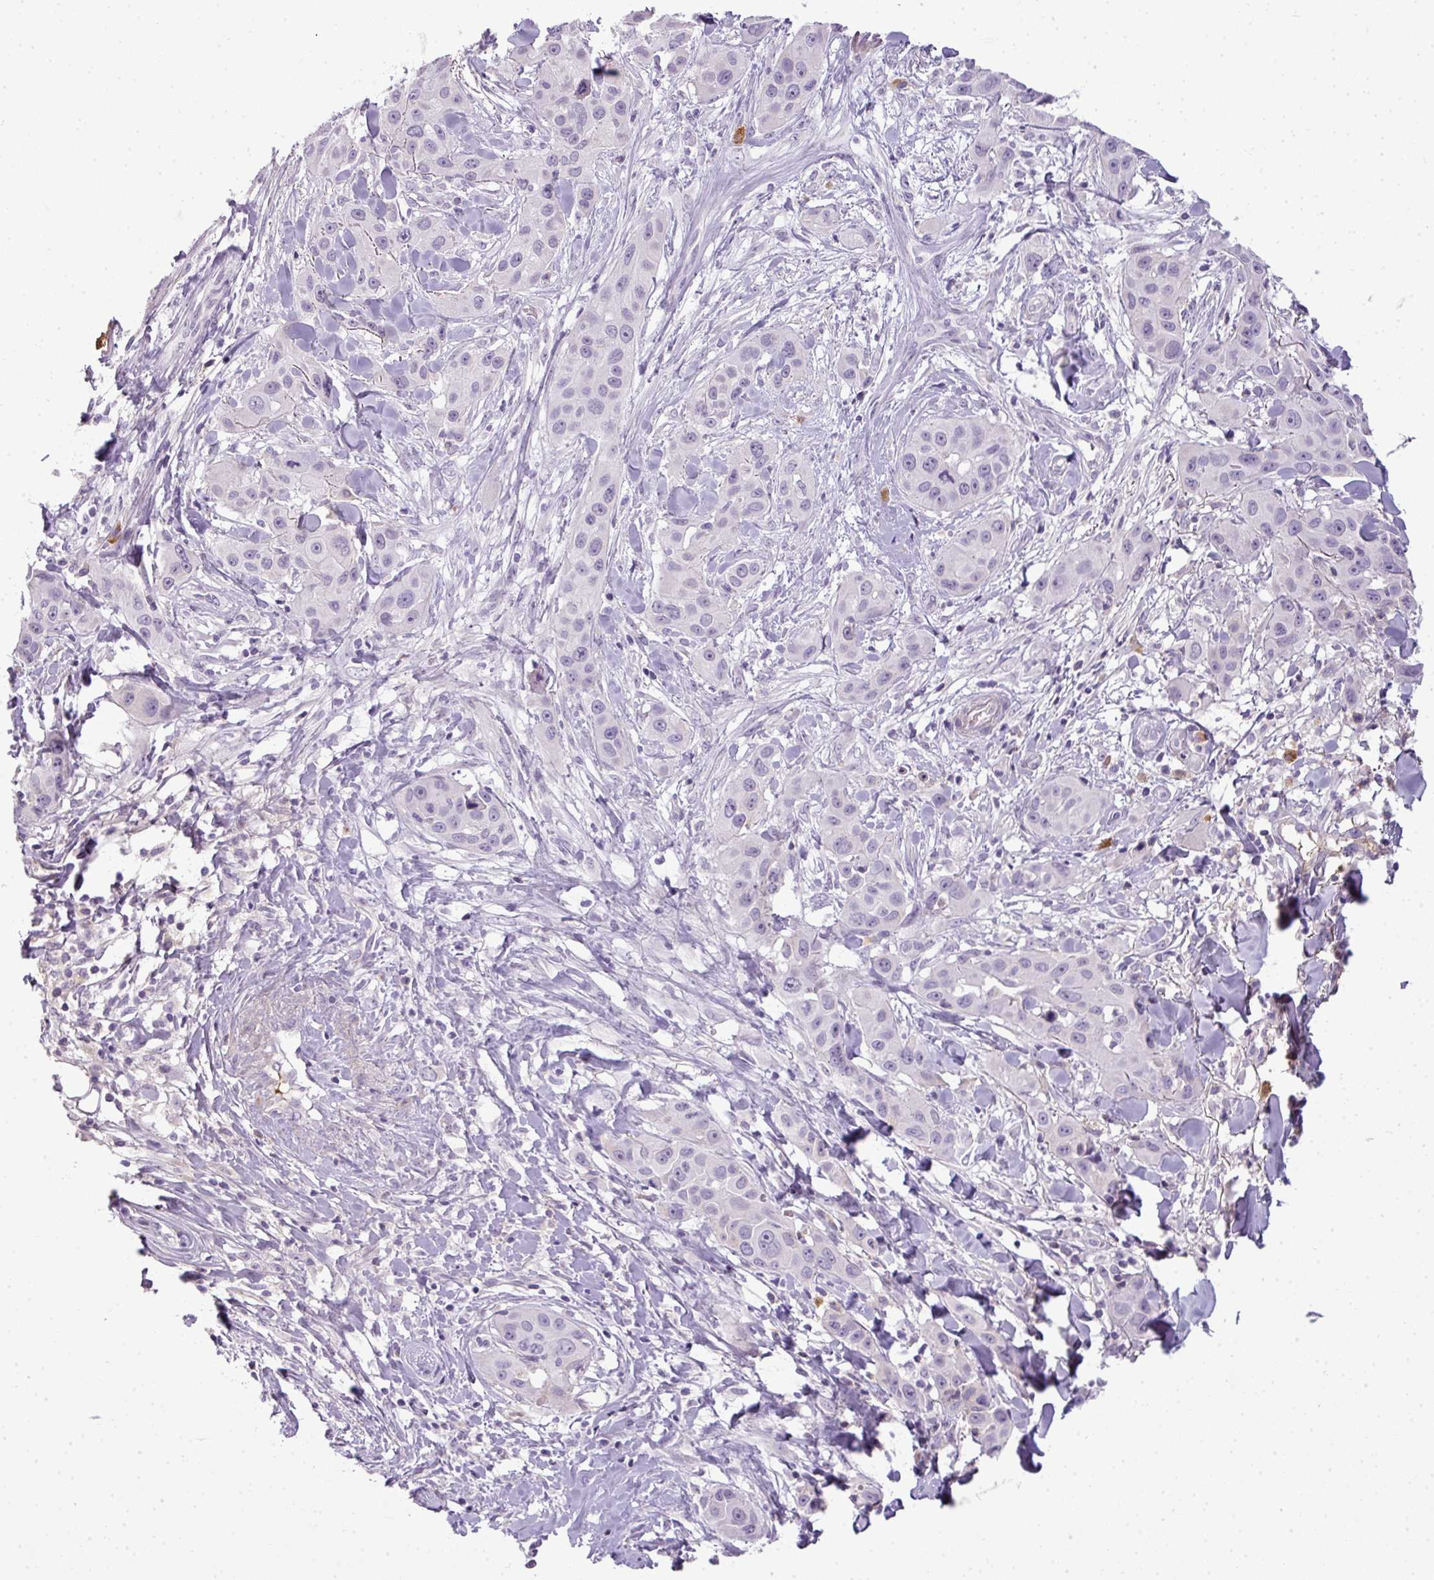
{"staining": {"intensity": "negative", "quantity": "none", "location": "none"}, "tissue": "skin cancer", "cell_type": "Tumor cells", "image_type": "cancer", "snomed": [{"axis": "morphology", "description": "Squamous cell carcinoma, NOS"}, {"axis": "topography", "description": "Skin"}], "caption": "Tumor cells are negative for brown protein staining in skin squamous cell carcinoma.", "gene": "C4B", "patient": {"sex": "male", "age": 63}}